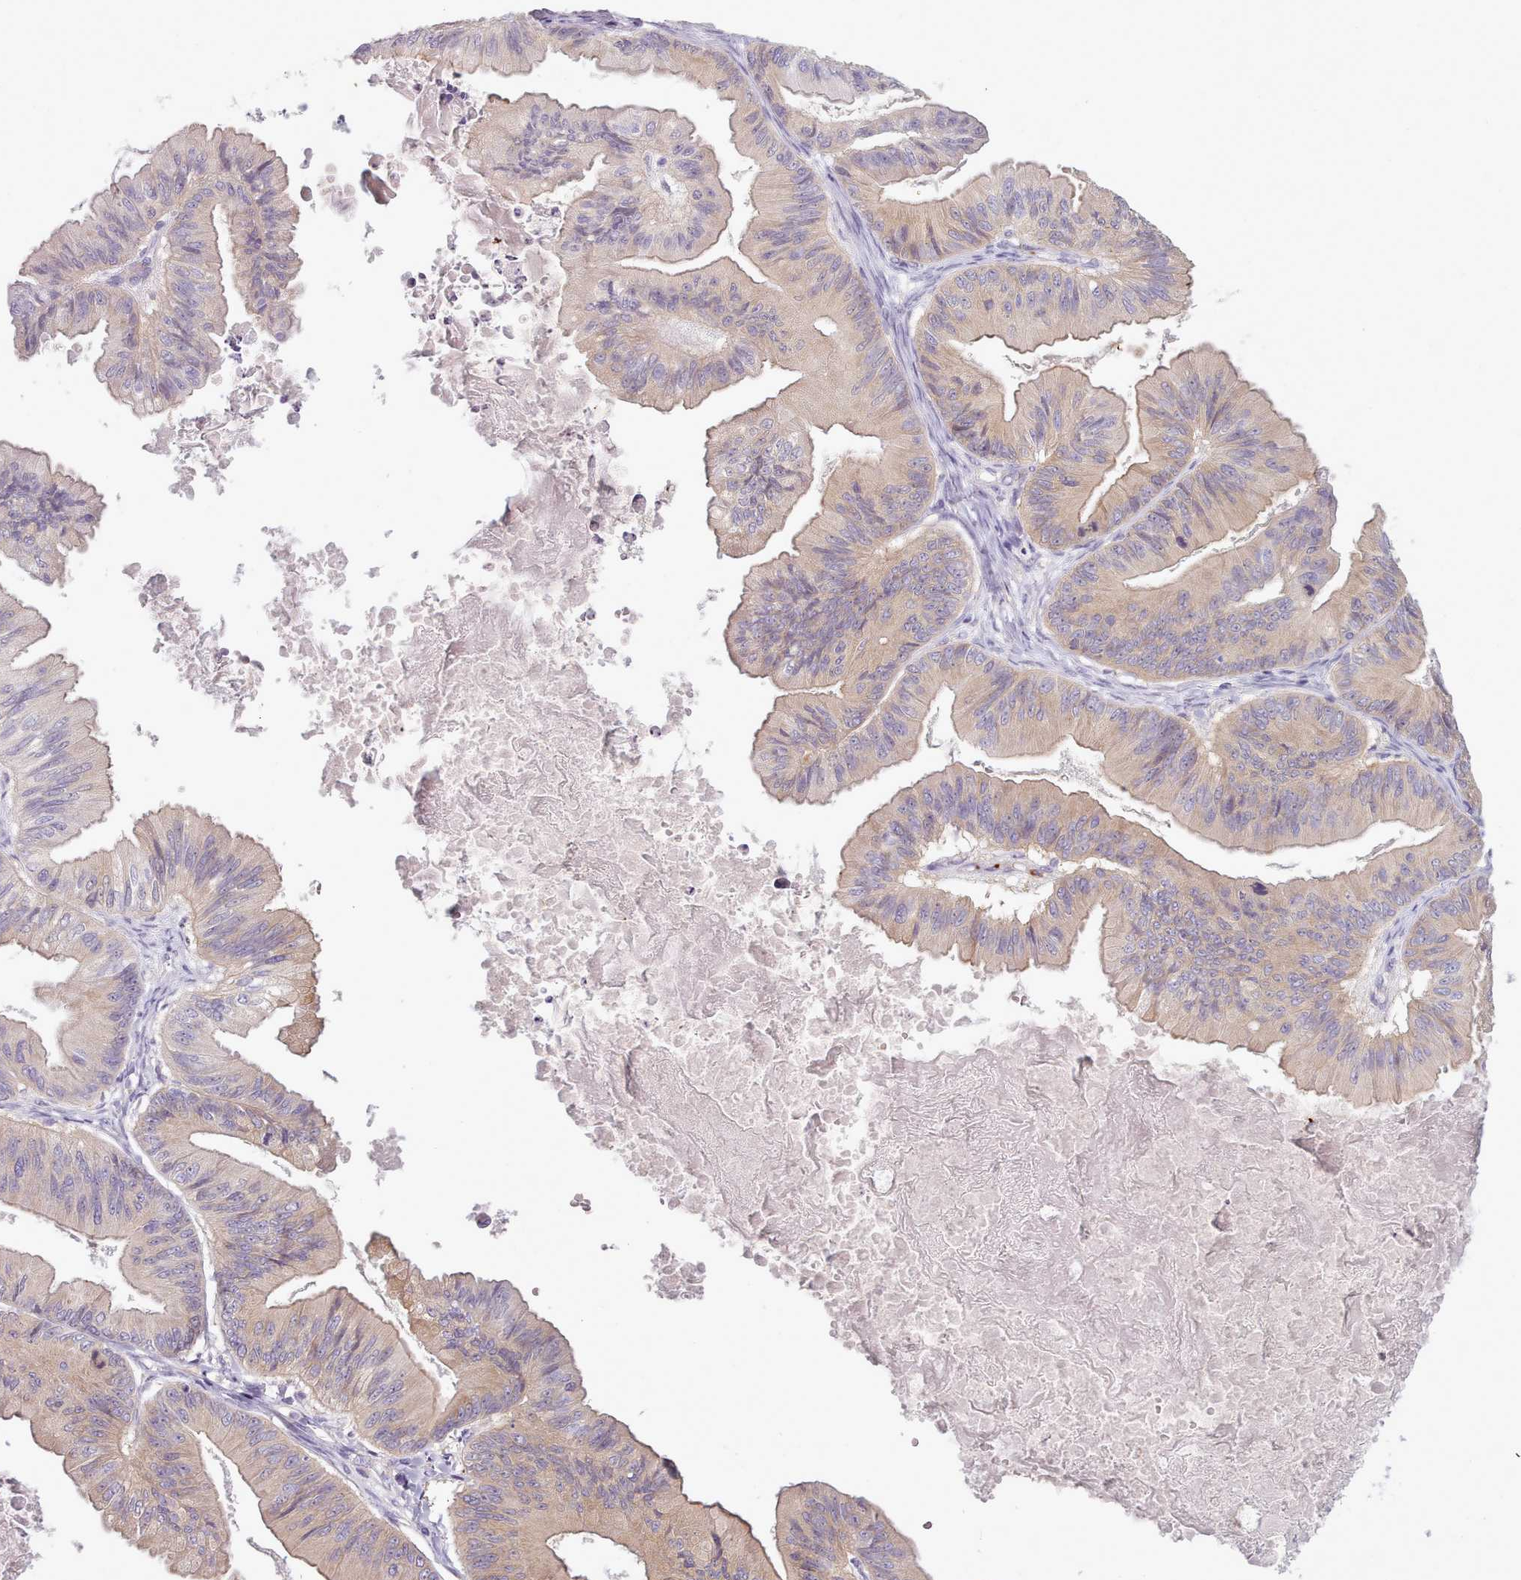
{"staining": {"intensity": "moderate", "quantity": "<25%", "location": "cytoplasmic/membranous"}, "tissue": "ovarian cancer", "cell_type": "Tumor cells", "image_type": "cancer", "snomed": [{"axis": "morphology", "description": "Cystadenocarcinoma, mucinous, NOS"}, {"axis": "topography", "description": "Ovary"}], "caption": "Immunohistochemistry (IHC) photomicrograph of mucinous cystadenocarcinoma (ovarian) stained for a protein (brown), which exhibits low levels of moderate cytoplasmic/membranous expression in approximately <25% of tumor cells.", "gene": "NDST2", "patient": {"sex": "female", "age": 61}}